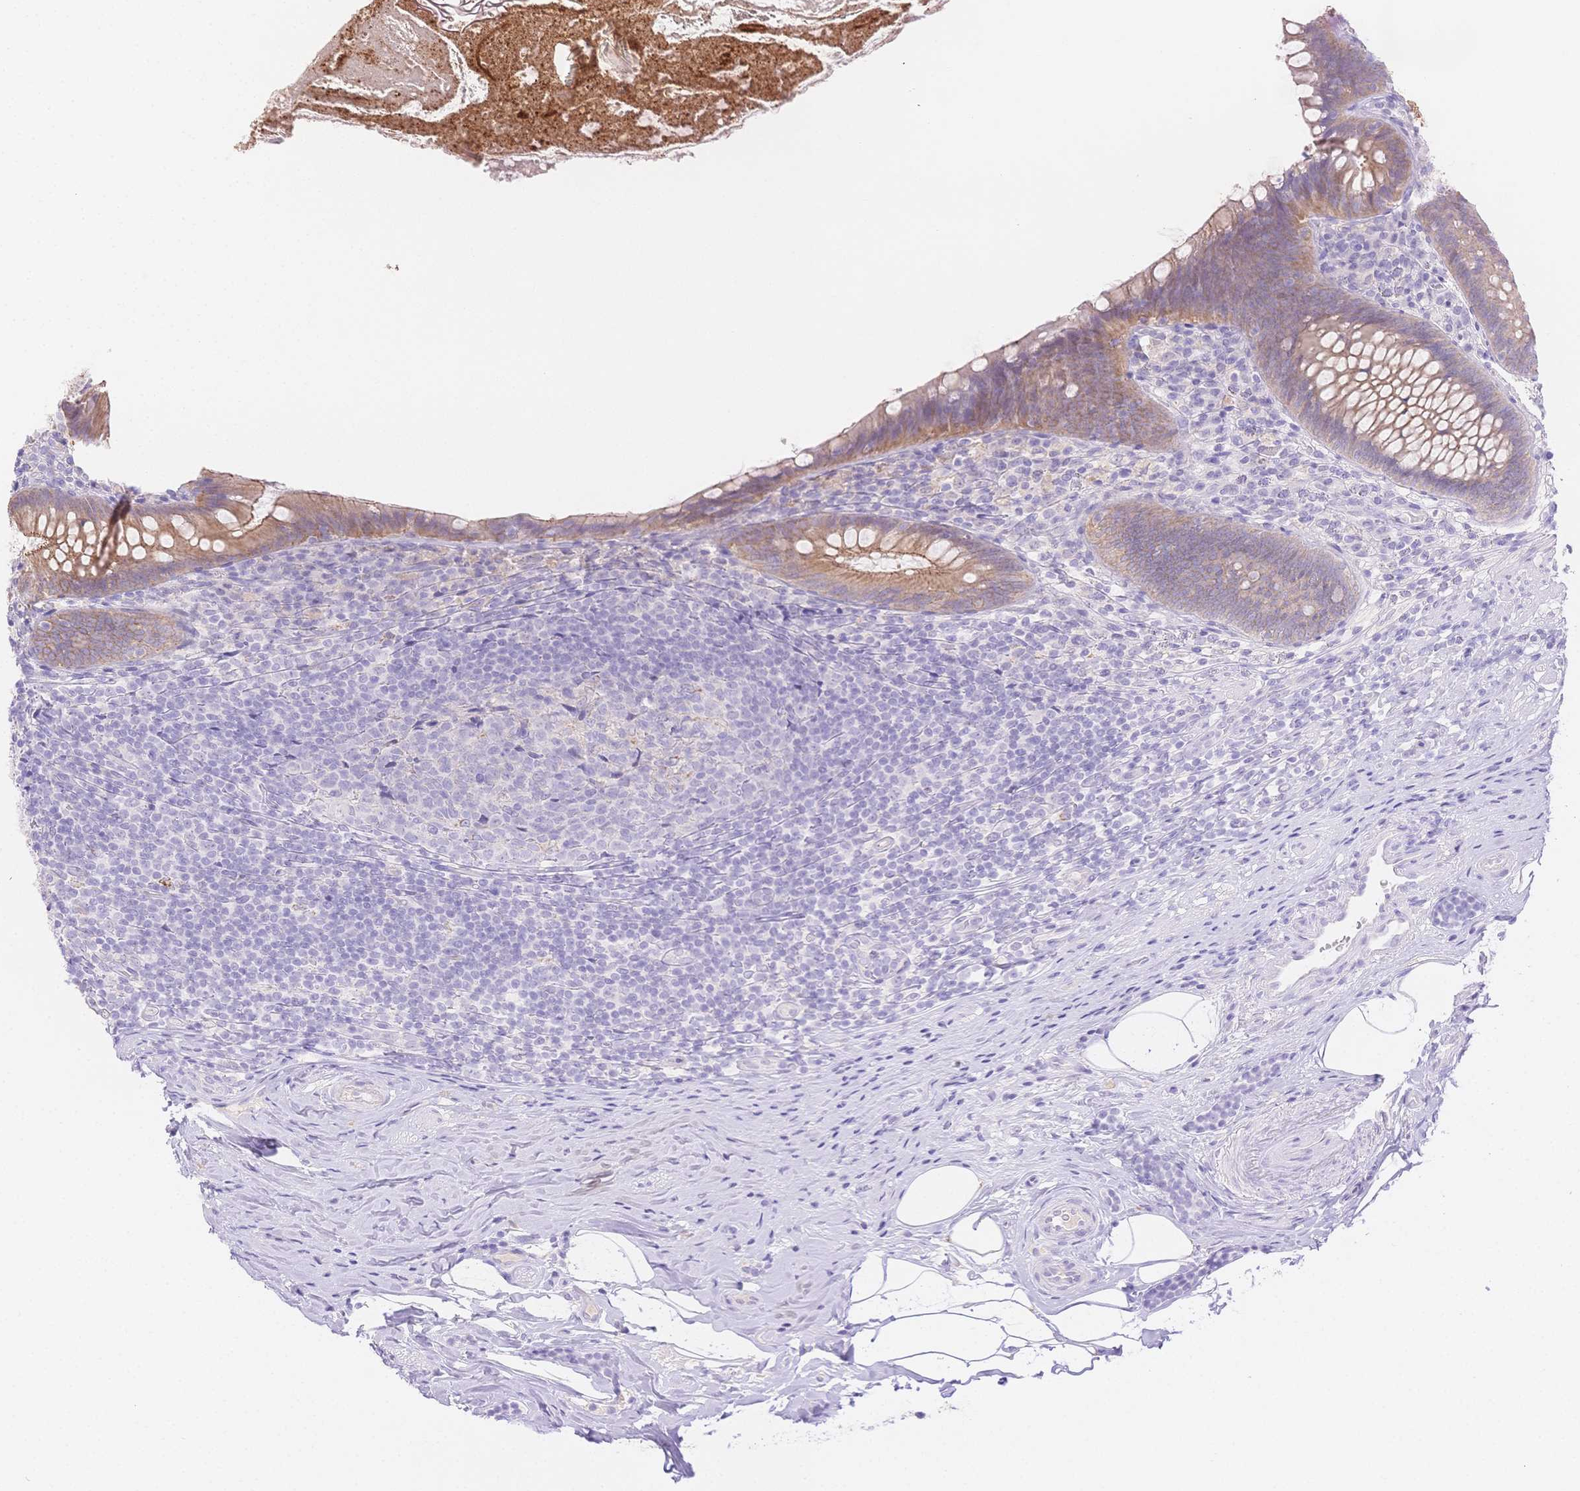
{"staining": {"intensity": "weak", "quantity": "25%-75%", "location": "cytoplasmic/membranous"}, "tissue": "appendix", "cell_type": "Glandular cells", "image_type": "normal", "snomed": [{"axis": "morphology", "description": "Normal tissue, NOS"}, {"axis": "topography", "description": "Appendix"}], "caption": "Immunohistochemical staining of unremarkable appendix shows weak cytoplasmic/membranous protein positivity in approximately 25%-75% of glandular cells.", "gene": "WDR54", "patient": {"sex": "male", "age": 47}}